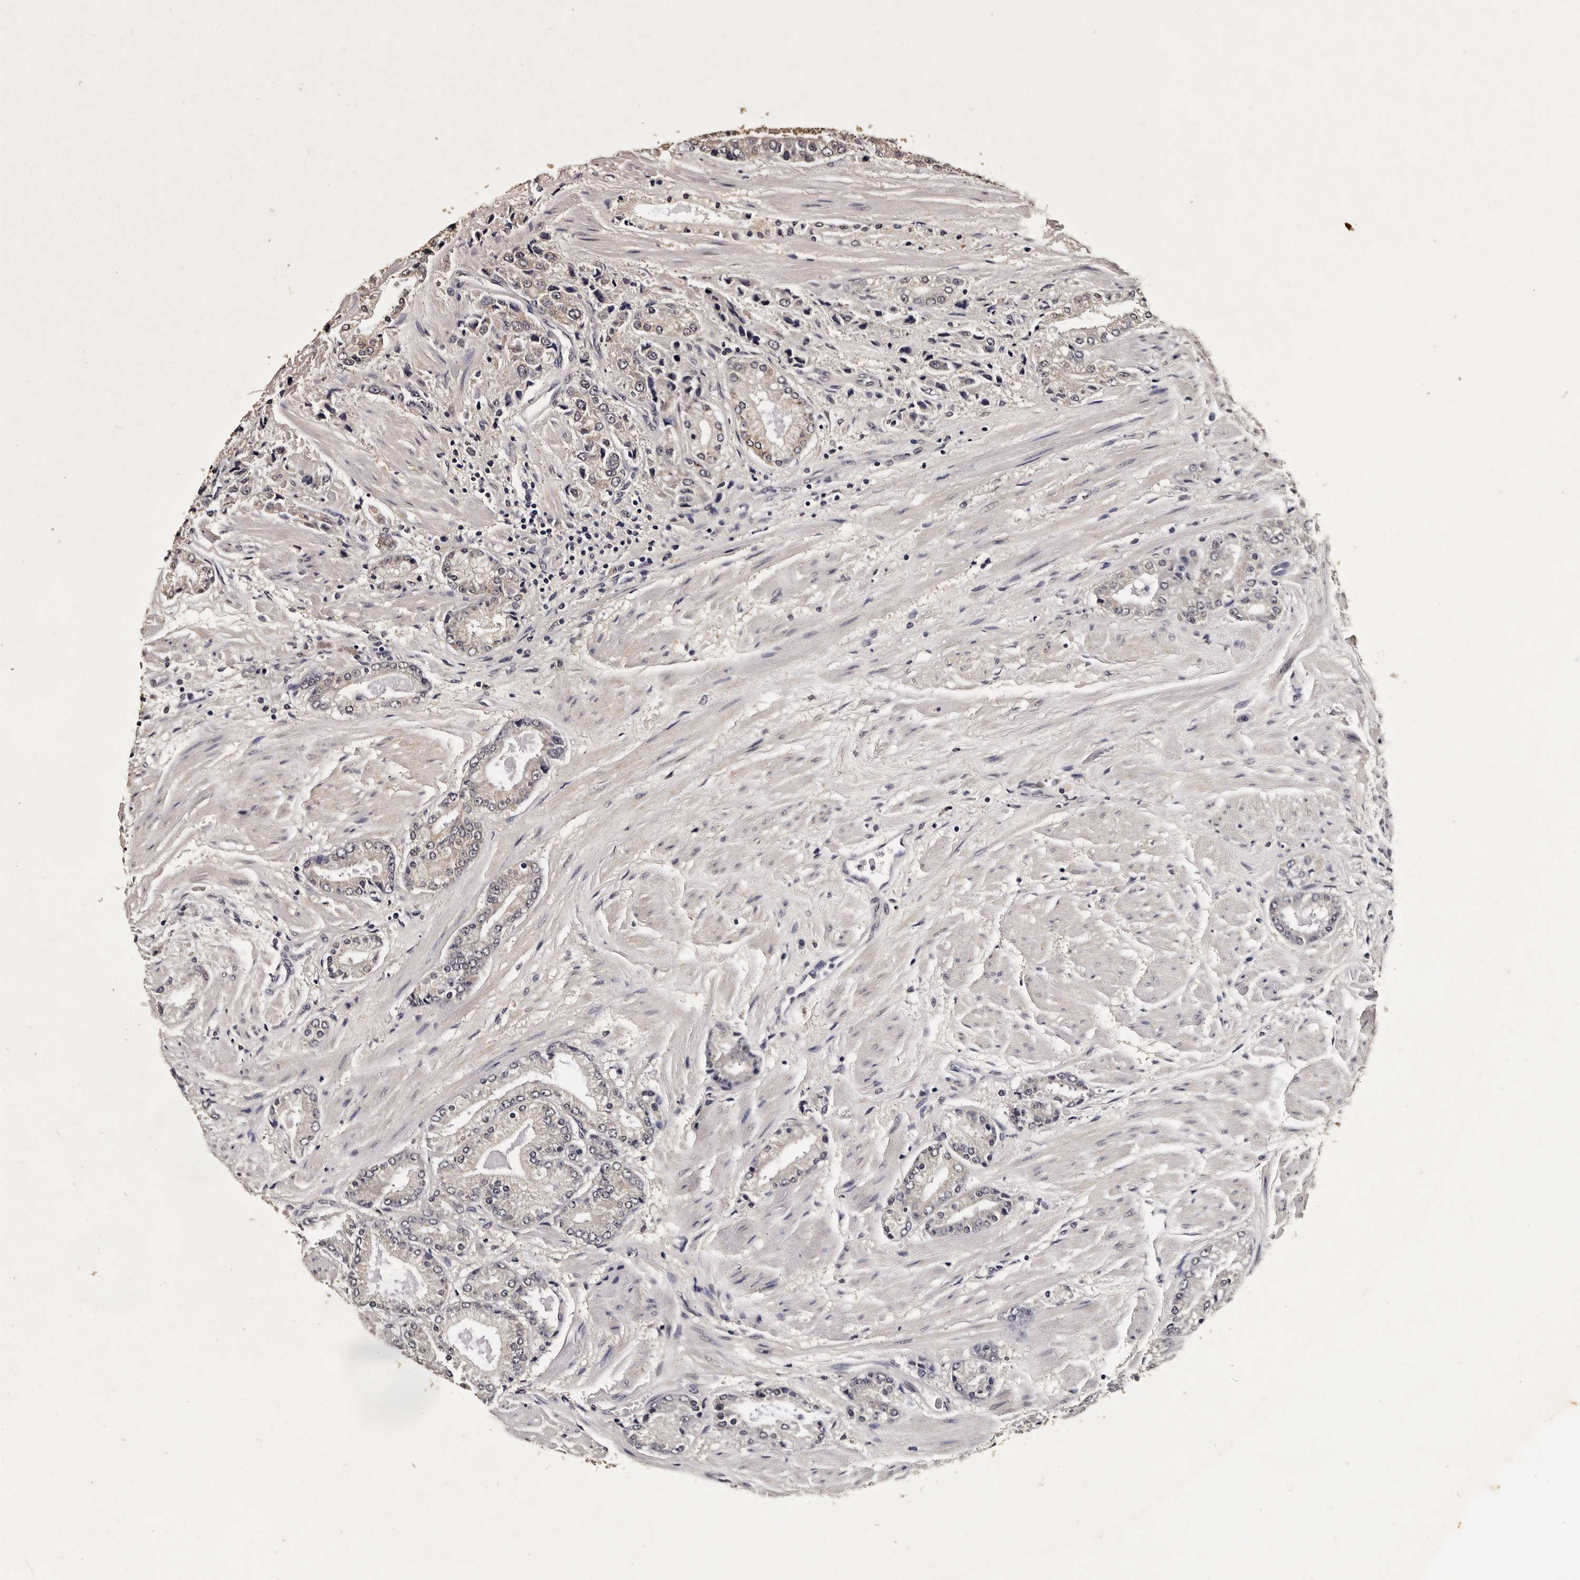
{"staining": {"intensity": "negative", "quantity": "none", "location": "none"}, "tissue": "prostate cancer", "cell_type": "Tumor cells", "image_type": "cancer", "snomed": [{"axis": "morphology", "description": "Adenocarcinoma, High grade"}, {"axis": "topography", "description": "Prostate"}], "caption": "Immunohistochemistry photomicrograph of prostate high-grade adenocarcinoma stained for a protein (brown), which demonstrates no expression in tumor cells.", "gene": "PARS2", "patient": {"sex": "male", "age": 50}}